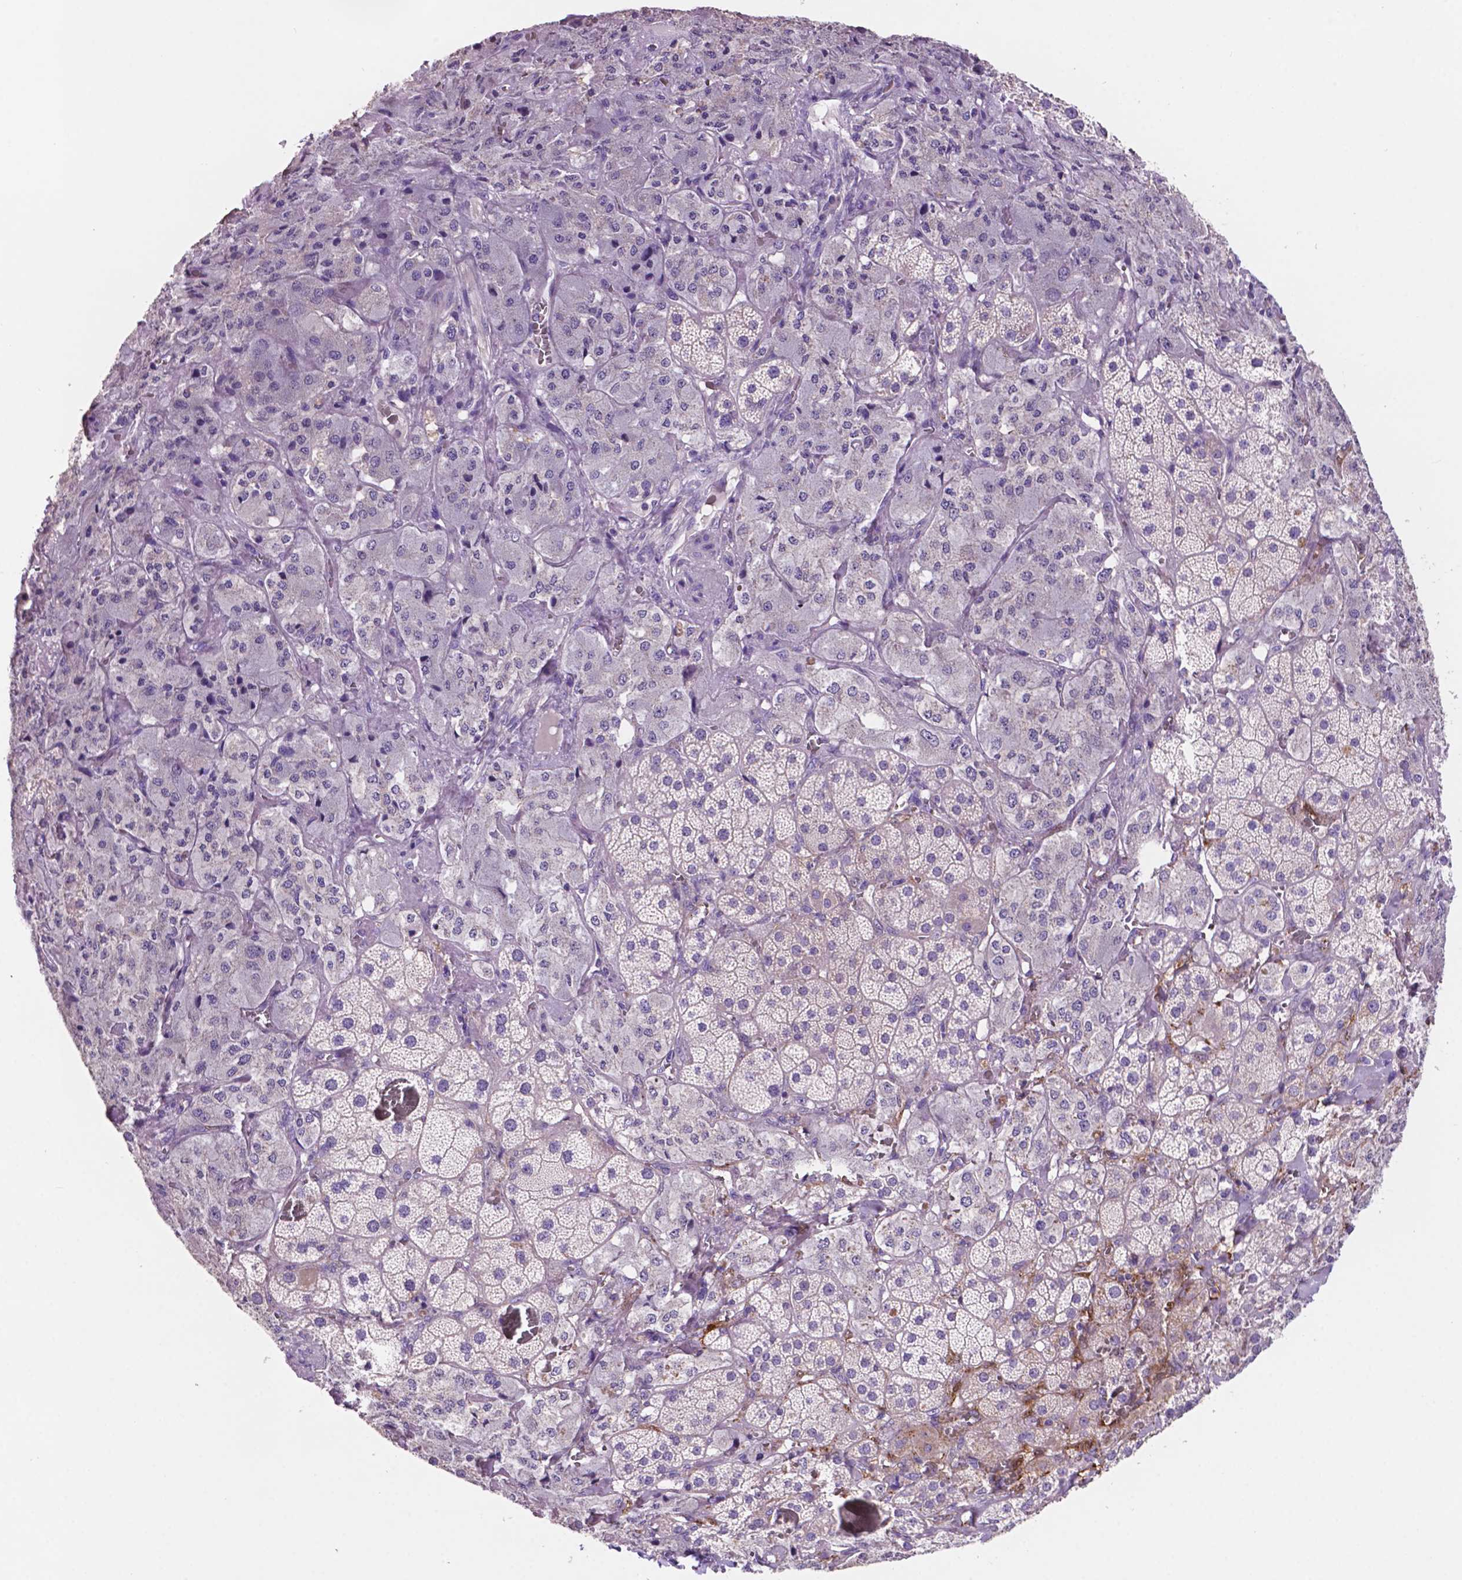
{"staining": {"intensity": "negative", "quantity": "none", "location": "none"}, "tissue": "adrenal gland", "cell_type": "Glandular cells", "image_type": "normal", "snomed": [{"axis": "morphology", "description": "Normal tissue, NOS"}, {"axis": "topography", "description": "Adrenal gland"}], "caption": "IHC histopathology image of unremarkable human adrenal gland stained for a protein (brown), which reveals no expression in glandular cells.", "gene": "PRPS2", "patient": {"sex": "male", "age": 57}}